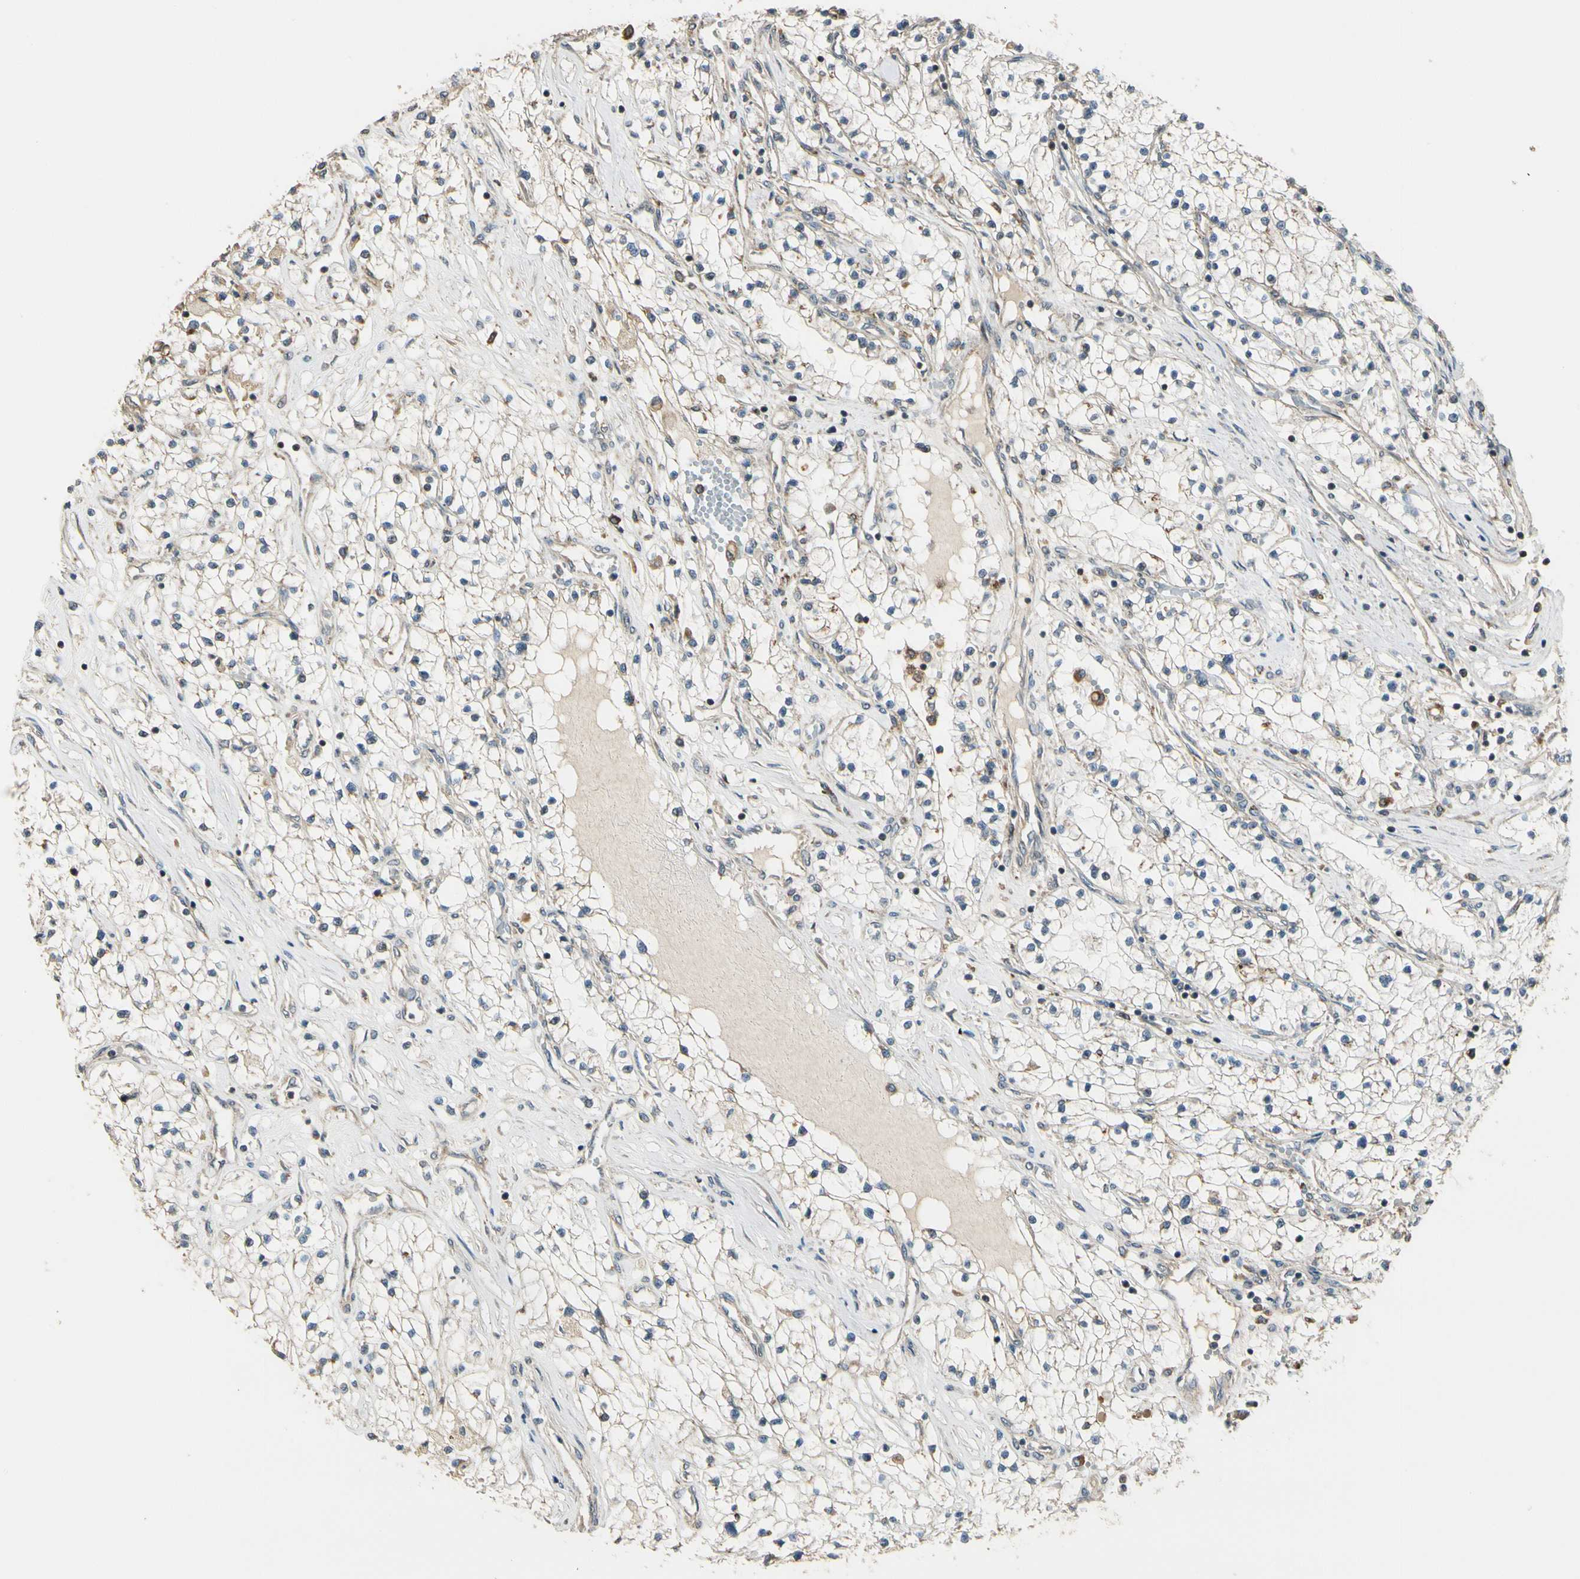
{"staining": {"intensity": "weak", "quantity": "25%-75%", "location": "cytoplasmic/membranous"}, "tissue": "renal cancer", "cell_type": "Tumor cells", "image_type": "cancer", "snomed": [{"axis": "morphology", "description": "Adenocarcinoma, NOS"}, {"axis": "topography", "description": "Kidney"}], "caption": "Tumor cells display low levels of weak cytoplasmic/membranous staining in about 25%-75% of cells in renal cancer (adenocarcinoma). The staining is performed using DAB (3,3'-diaminobenzidine) brown chromogen to label protein expression. The nuclei are counter-stained blue using hematoxylin.", "gene": "LAMTOR1", "patient": {"sex": "male", "age": 68}}